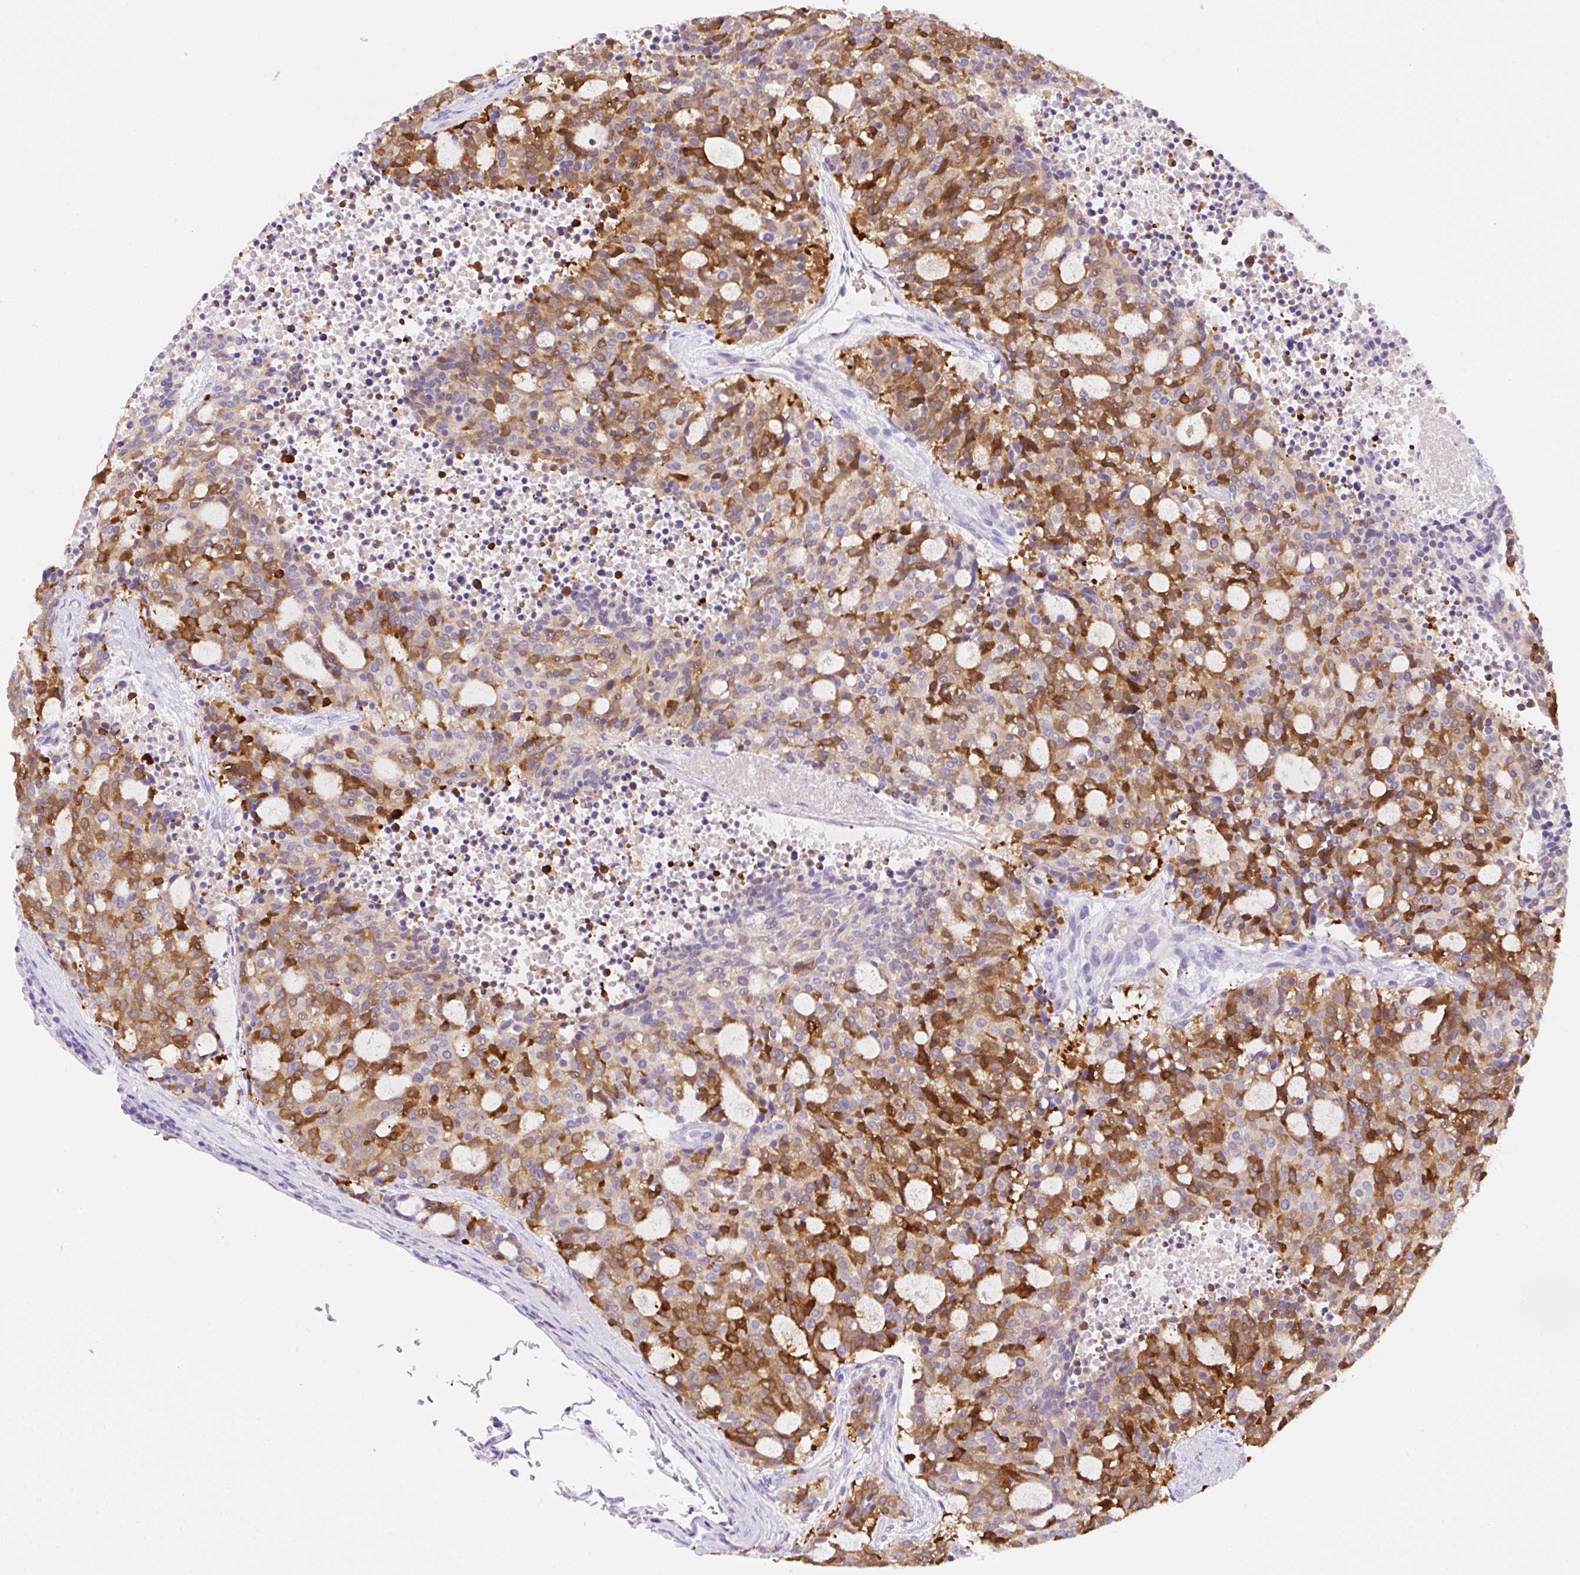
{"staining": {"intensity": "strong", "quantity": "25%-75%", "location": "cytoplasmic/membranous"}, "tissue": "carcinoid", "cell_type": "Tumor cells", "image_type": "cancer", "snomed": [{"axis": "morphology", "description": "Carcinoid, malignant, NOS"}, {"axis": "topography", "description": "Pancreas"}], "caption": "Tumor cells exhibit strong cytoplasmic/membranous expression in about 25%-75% of cells in carcinoid (malignant). The staining is performed using DAB (3,3'-diaminobenzidine) brown chromogen to label protein expression. The nuclei are counter-stained blue using hematoxylin.", "gene": "NDST3", "patient": {"sex": "female", "age": 54}}